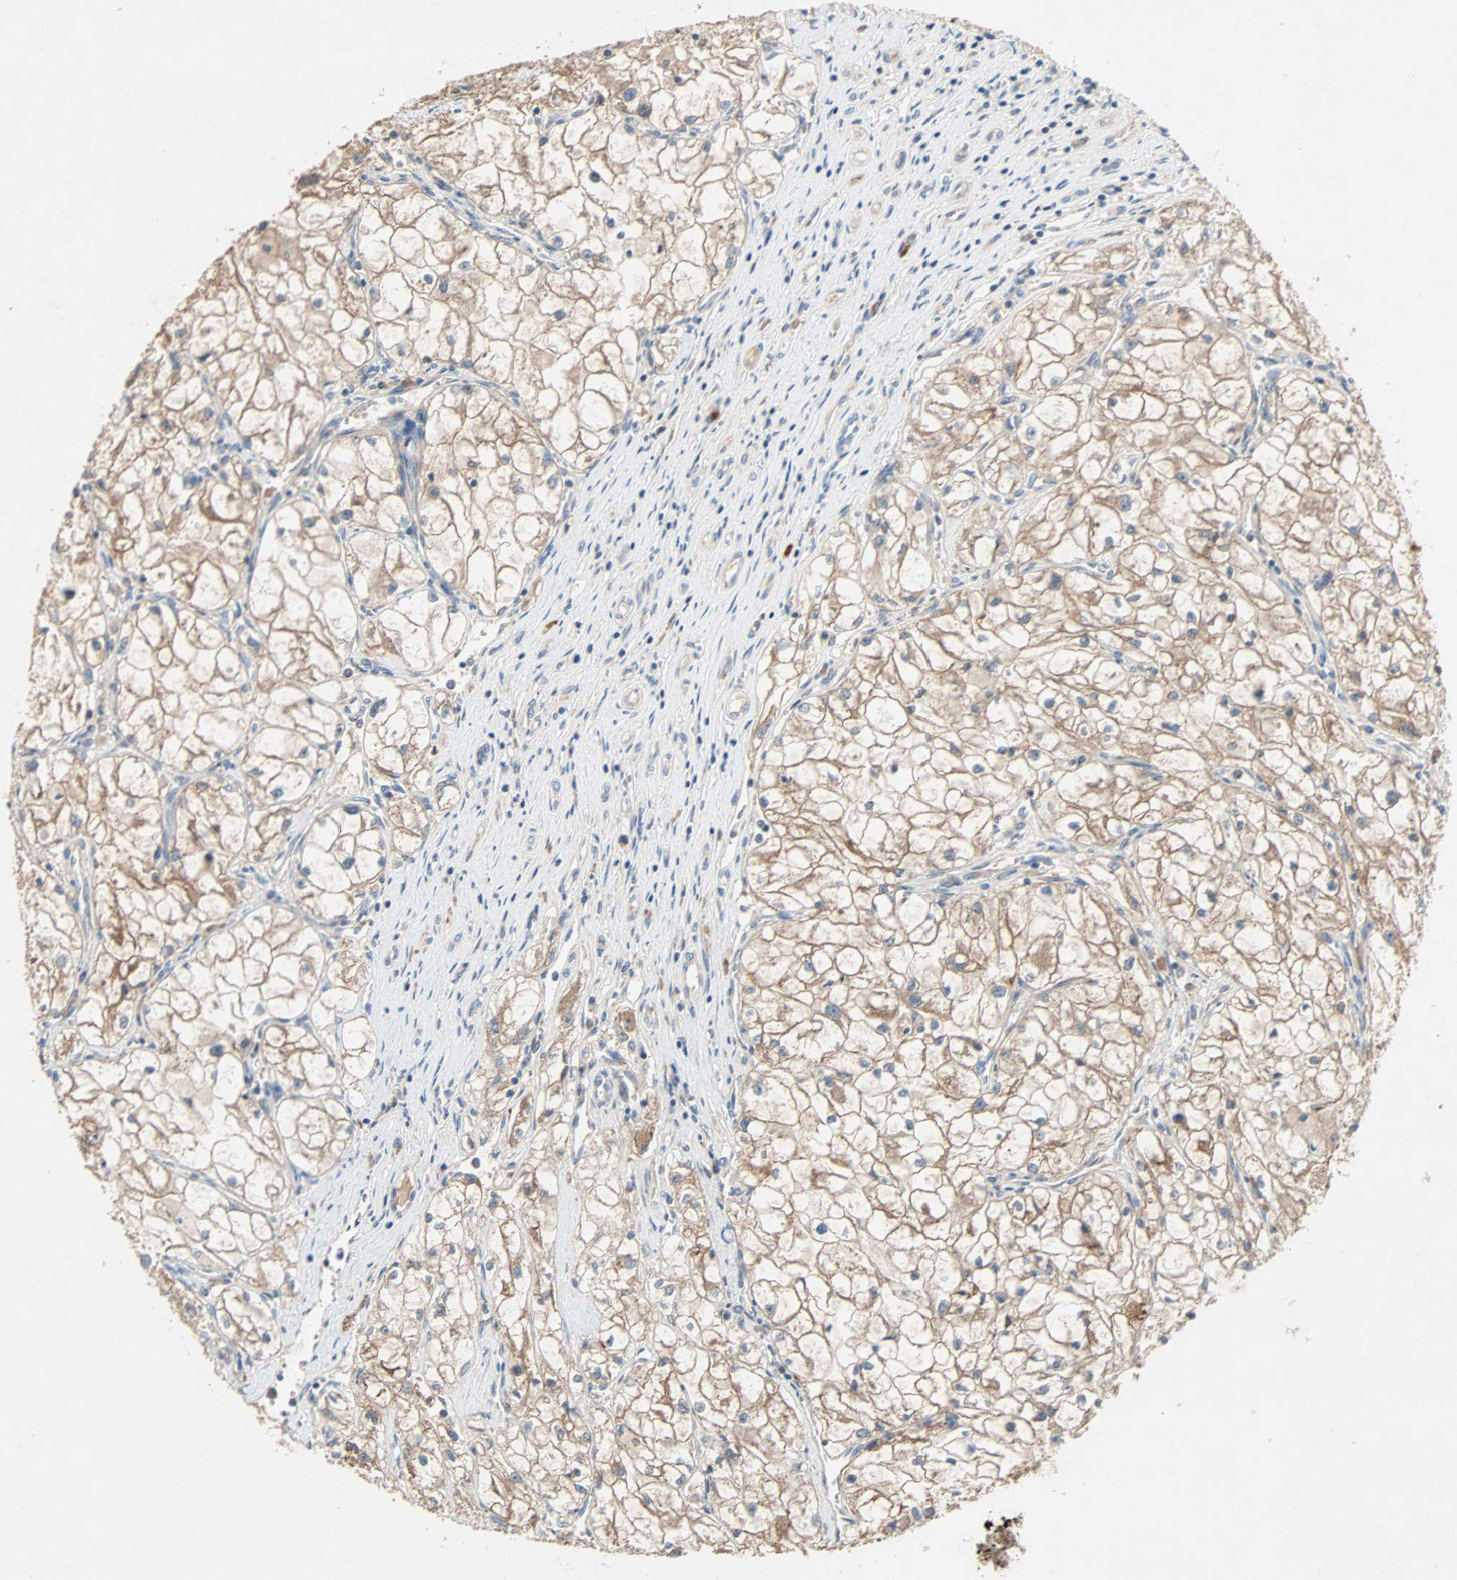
{"staining": {"intensity": "weak", "quantity": ">75%", "location": "cytoplasmic/membranous"}, "tissue": "renal cancer", "cell_type": "Tumor cells", "image_type": "cancer", "snomed": [{"axis": "morphology", "description": "Adenocarcinoma, NOS"}, {"axis": "topography", "description": "Kidney"}], "caption": "Immunohistochemical staining of human renal cancer (adenocarcinoma) displays low levels of weak cytoplasmic/membranous staining in about >75% of tumor cells.", "gene": "XYLT1", "patient": {"sex": "female", "age": 70}}